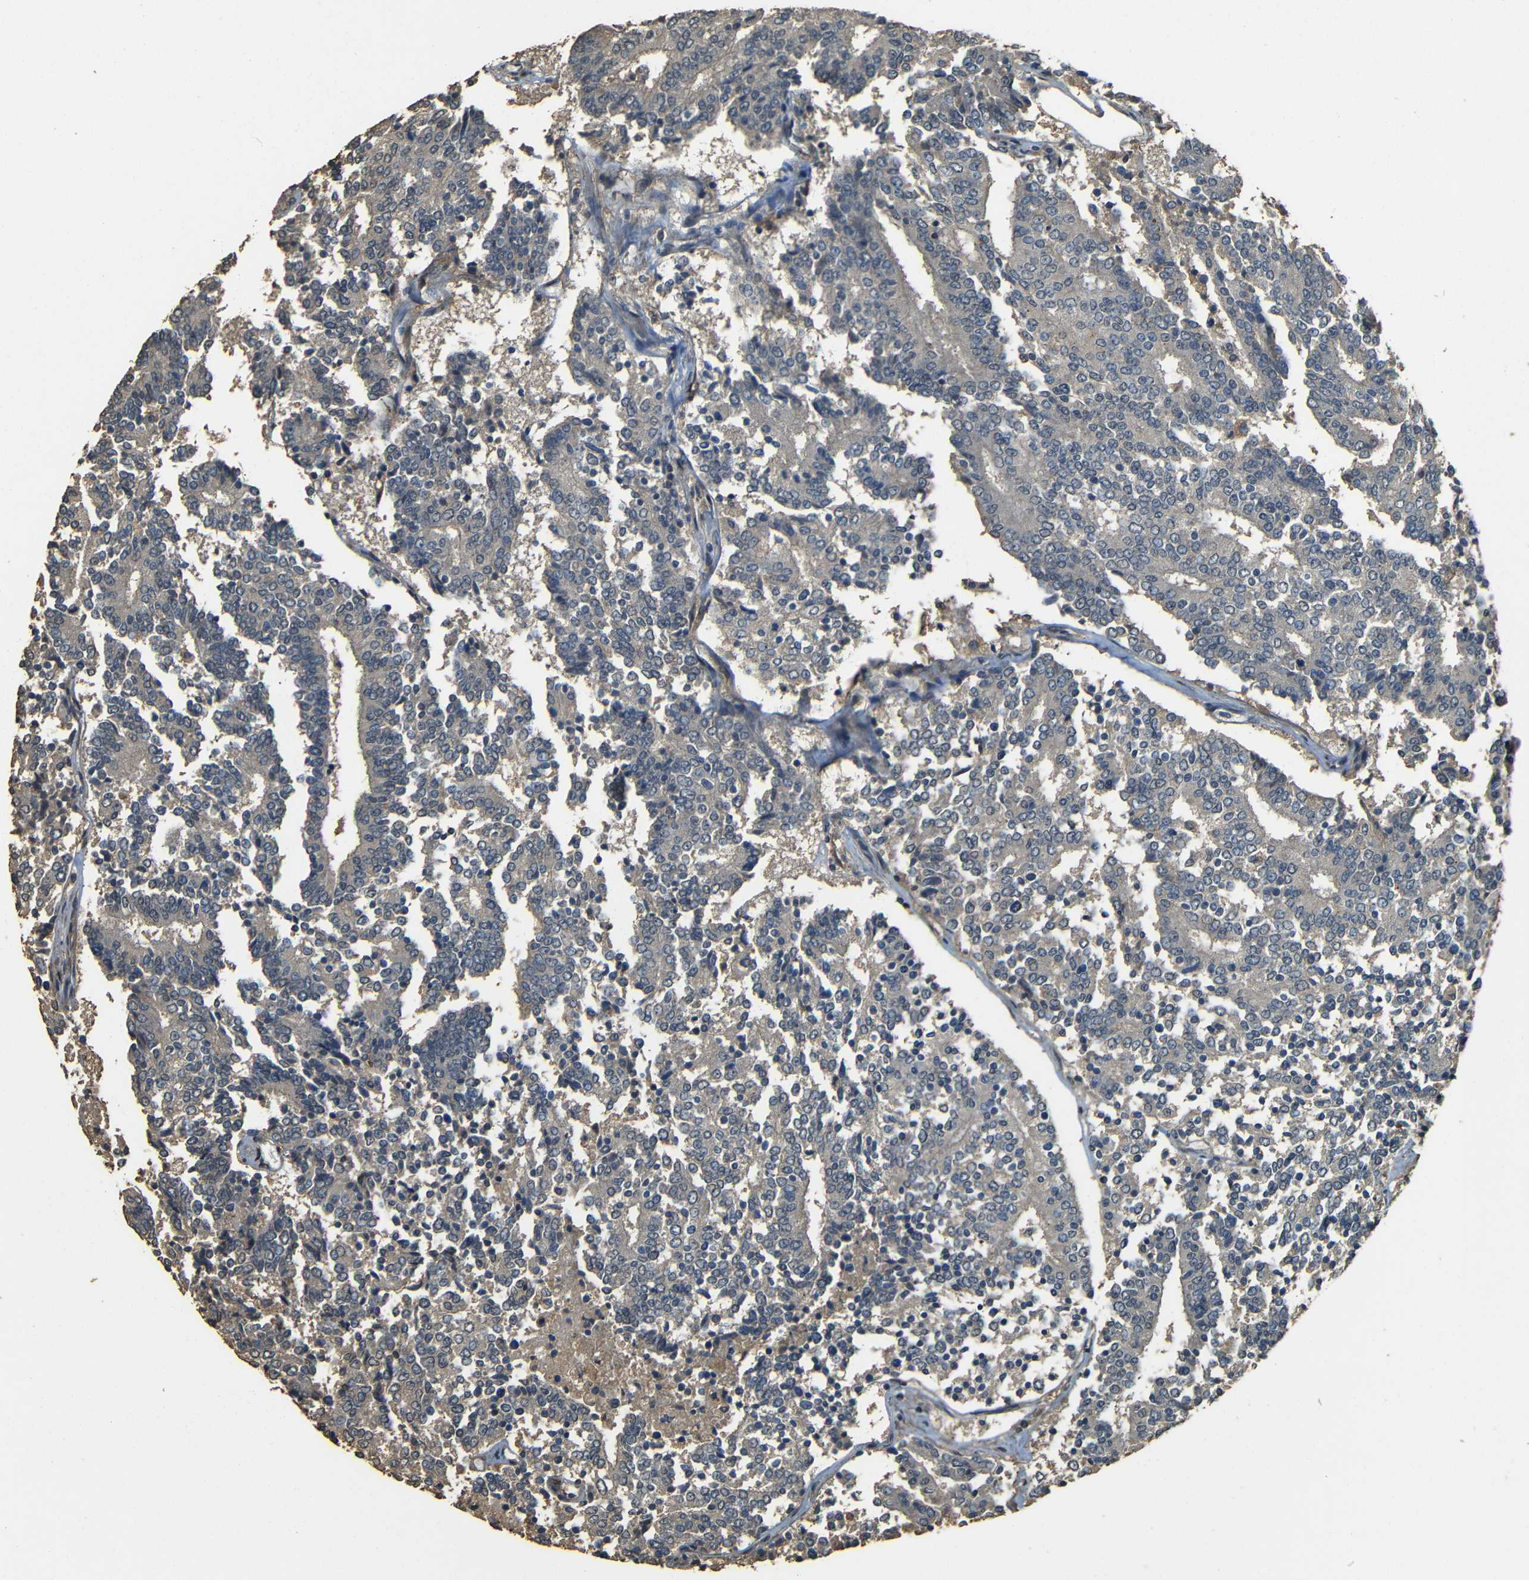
{"staining": {"intensity": "negative", "quantity": "none", "location": "none"}, "tissue": "prostate cancer", "cell_type": "Tumor cells", "image_type": "cancer", "snomed": [{"axis": "morphology", "description": "Normal tissue, NOS"}, {"axis": "morphology", "description": "Adenocarcinoma, High grade"}, {"axis": "topography", "description": "Prostate"}, {"axis": "topography", "description": "Seminal veicle"}], "caption": "Immunohistochemistry (IHC) photomicrograph of neoplastic tissue: human prostate adenocarcinoma (high-grade) stained with DAB reveals no significant protein positivity in tumor cells.", "gene": "PDE5A", "patient": {"sex": "male", "age": 55}}